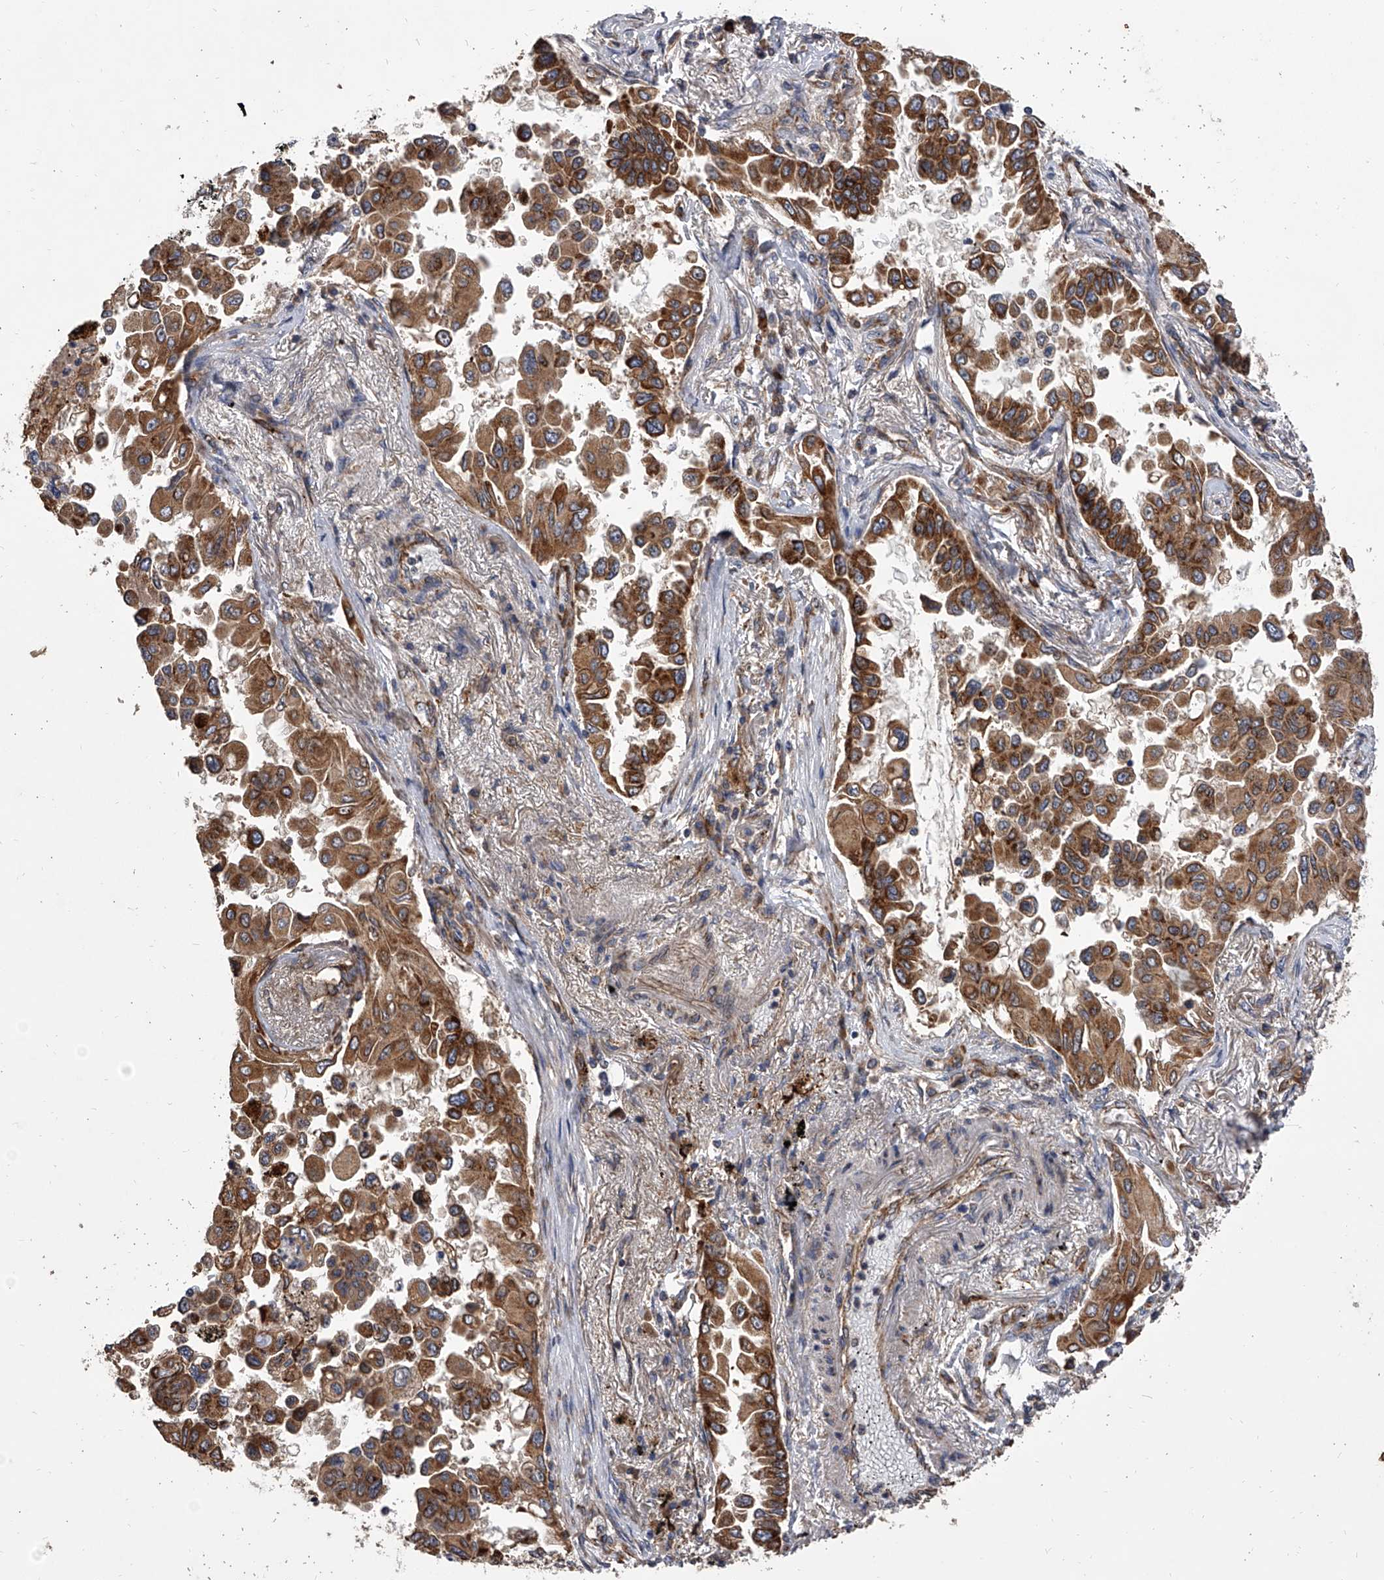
{"staining": {"intensity": "strong", "quantity": ">75%", "location": "cytoplasmic/membranous"}, "tissue": "lung cancer", "cell_type": "Tumor cells", "image_type": "cancer", "snomed": [{"axis": "morphology", "description": "Adenocarcinoma, NOS"}, {"axis": "topography", "description": "Lung"}], "caption": "Lung adenocarcinoma stained for a protein shows strong cytoplasmic/membranous positivity in tumor cells.", "gene": "EXOC4", "patient": {"sex": "female", "age": 67}}